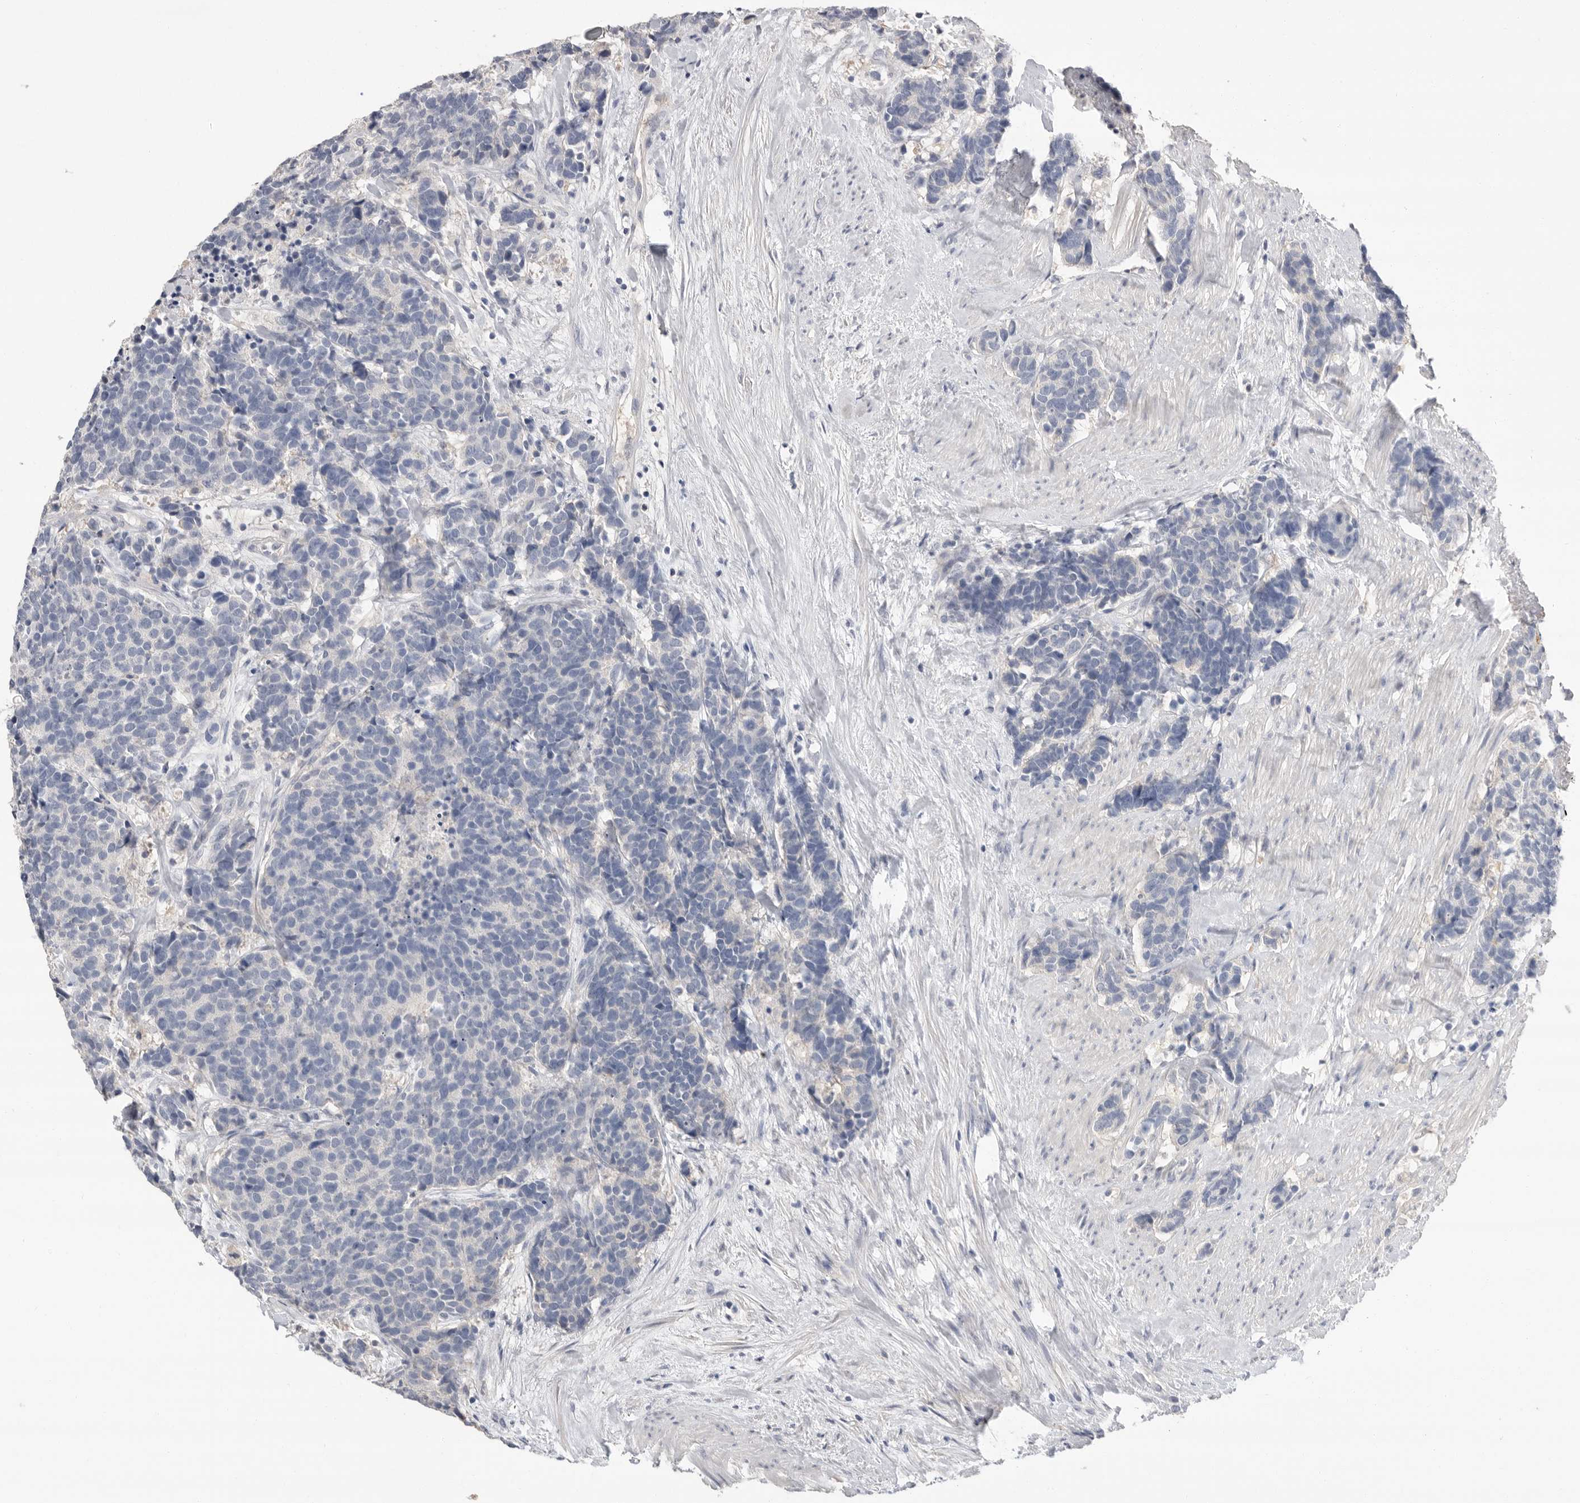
{"staining": {"intensity": "negative", "quantity": "none", "location": "none"}, "tissue": "carcinoid", "cell_type": "Tumor cells", "image_type": "cancer", "snomed": [{"axis": "morphology", "description": "Carcinoma, NOS"}, {"axis": "morphology", "description": "Carcinoid, malignant, NOS"}, {"axis": "topography", "description": "Urinary bladder"}], "caption": "DAB (3,3'-diaminobenzidine) immunohistochemical staining of carcinoid (malignant) demonstrates no significant expression in tumor cells. The staining is performed using DAB brown chromogen with nuclei counter-stained in using hematoxylin.", "gene": "APOA2", "patient": {"sex": "male", "age": 57}}